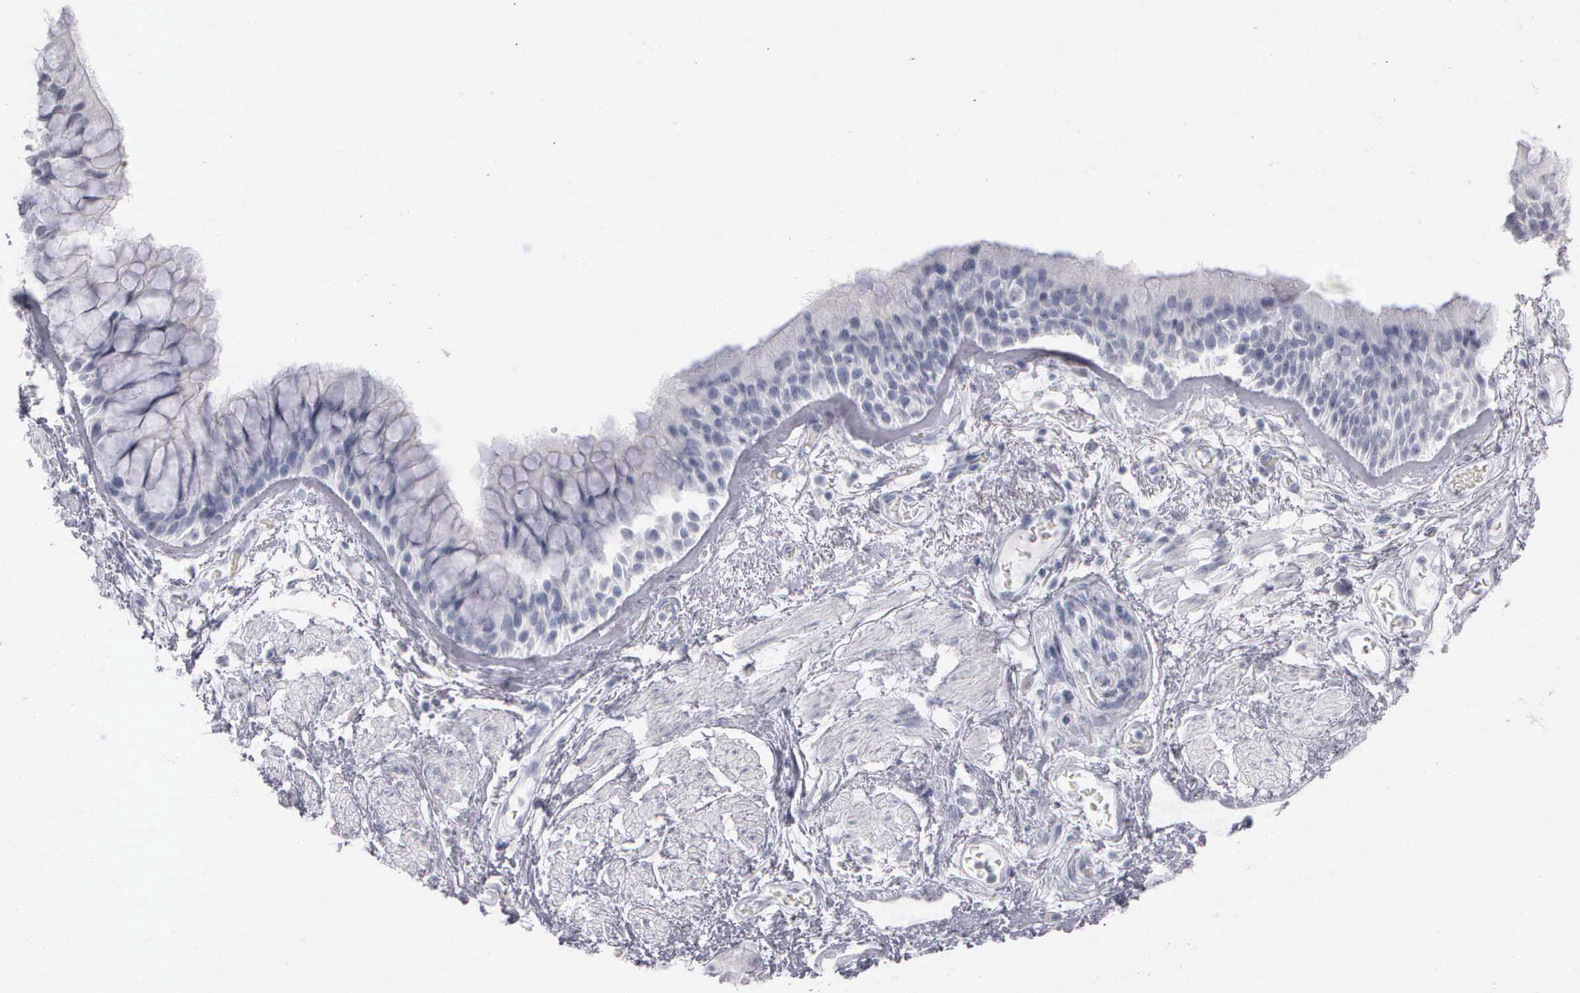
{"staining": {"intensity": "negative", "quantity": "none", "location": "none"}, "tissue": "bronchus", "cell_type": "Respiratory epithelial cells", "image_type": "normal", "snomed": [{"axis": "morphology", "description": "Normal tissue, NOS"}, {"axis": "topography", "description": "Bronchus"}, {"axis": "topography", "description": "Lung"}], "caption": "Immunohistochemistry photomicrograph of unremarkable bronchus: bronchus stained with DAB (3,3'-diaminobenzidine) reveals no significant protein expression in respiratory epithelial cells. (IHC, brightfield microscopy, high magnification).", "gene": "NKX2", "patient": {"sex": "female", "age": 57}}